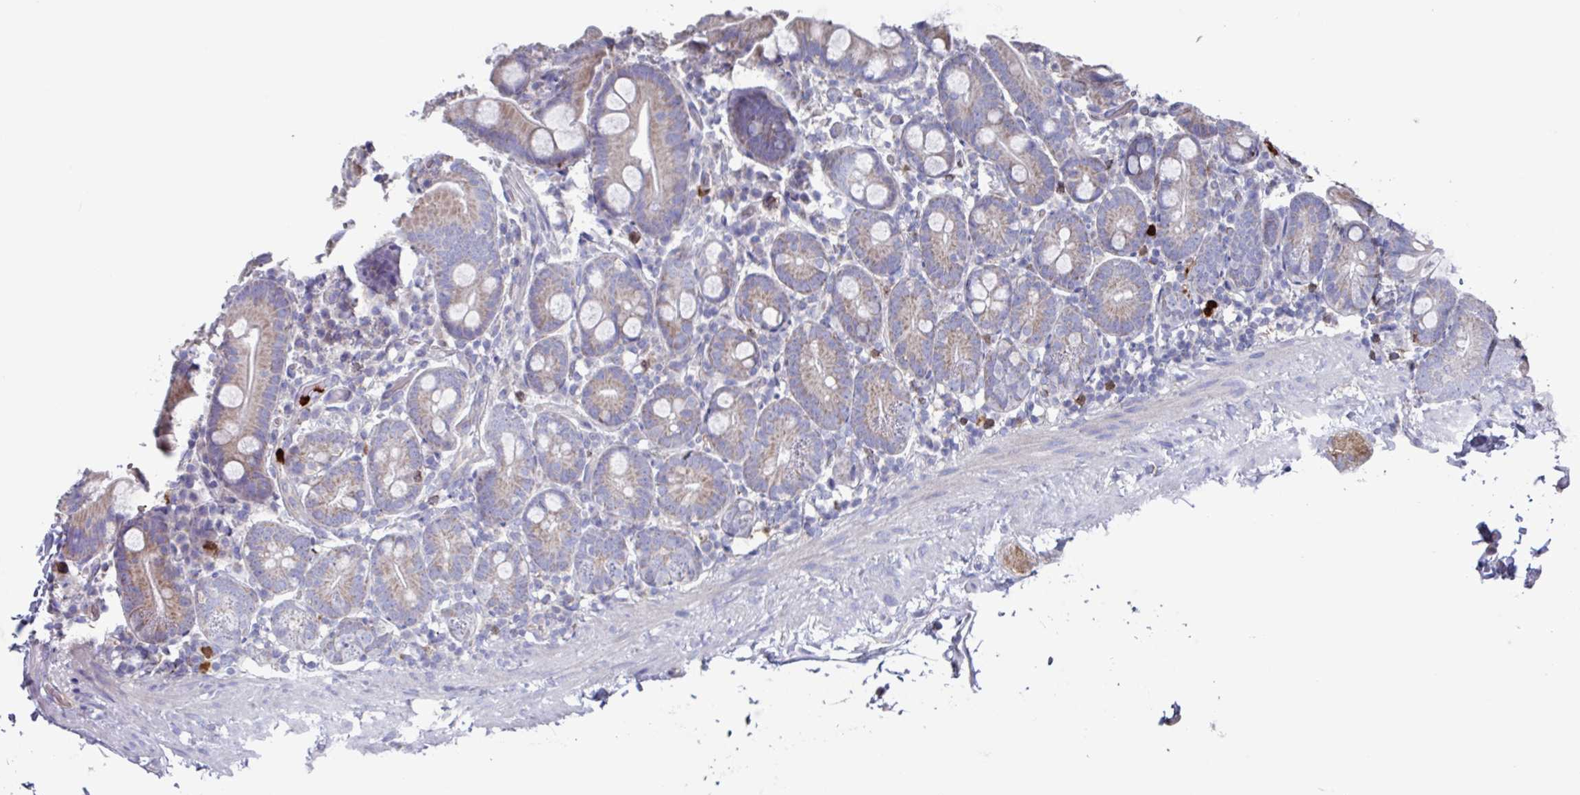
{"staining": {"intensity": "moderate", "quantity": "25%-75%", "location": "cytoplasmic/membranous"}, "tissue": "small intestine", "cell_type": "Glandular cells", "image_type": "normal", "snomed": [{"axis": "morphology", "description": "Normal tissue, NOS"}, {"axis": "topography", "description": "Small intestine"}], "caption": "Brown immunohistochemical staining in normal small intestine exhibits moderate cytoplasmic/membranous staining in approximately 25%-75% of glandular cells.", "gene": "UQCC2", "patient": {"sex": "female", "age": 68}}